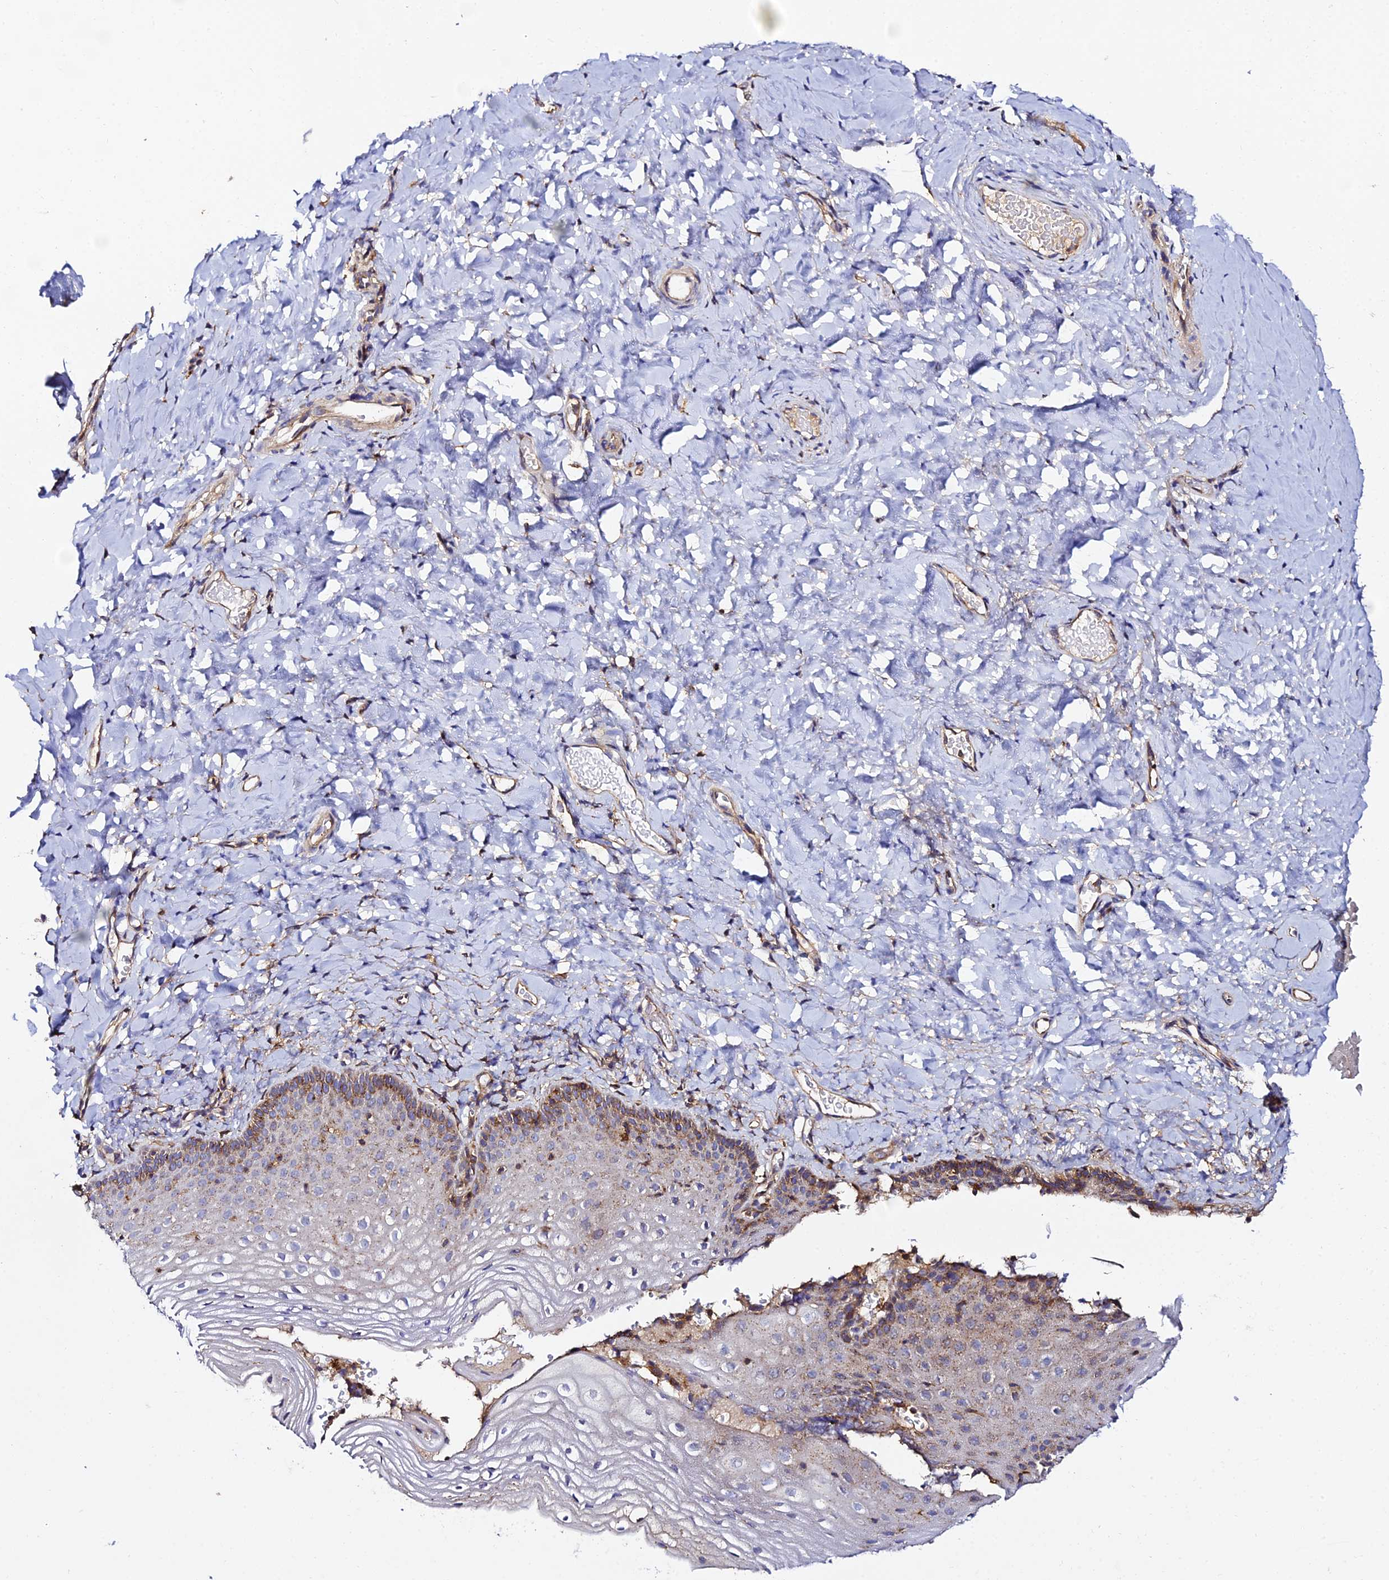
{"staining": {"intensity": "moderate", "quantity": "25%-75%", "location": "cytoplasmic/membranous"}, "tissue": "vagina", "cell_type": "Squamous epithelial cells", "image_type": "normal", "snomed": [{"axis": "morphology", "description": "Normal tissue, NOS"}, {"axis": "topography", "description": "Vagina"}], "caption": "Vagina stained with DAB (3,3'-diaminobenzidine) immunohistochemistry (IHC) demonstrates medium levels of moderate cytoplasmic/membranous expression in approximately 25%-75% of squamous epithelial cells. (Brightfield microscopy of DAB IHC at high magnification).", "gene": "TRPV2", "patient": {"sex": "female", "age": 60}}